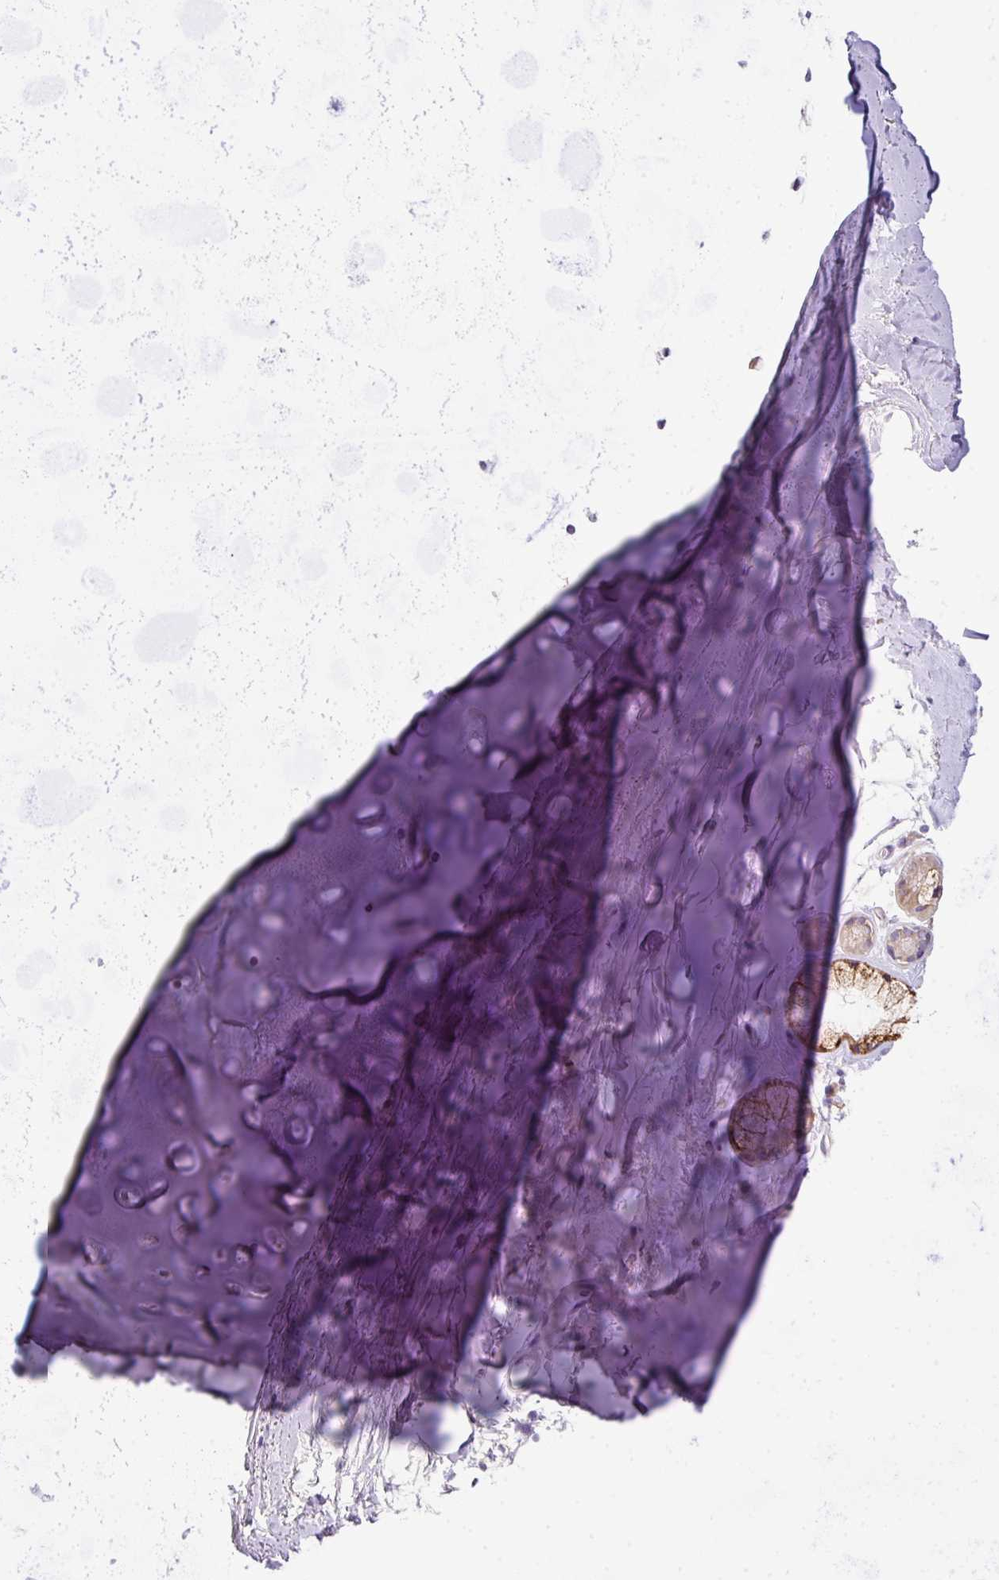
{"staining": {"intensity": "negative", "quantity": "none", "location": "none"}, "tissue": "adipose tissue", "cell_type": "Adipocytes", "image_type": "normal", "snomed": [{"axis": "morphology", "description": "Normal tissue, NOS"}, {"axis": "topography", "description": "Cartilage tissue"}, {"axis": "topography", "description": "Bronchus"}], "caption": "Immunohistochemistry (IHC) image of benign adipose tissue: adipose tissue stained with DAB (3,3'-diaminobenzidine) displays no significant protein positivity in adipocytes. (Brightfield microscopy of DAB immunohistochemistry (IHC) at high magnification).", "gene": "PIK3R5", "patient": {"sex": "female", "age": 72}}